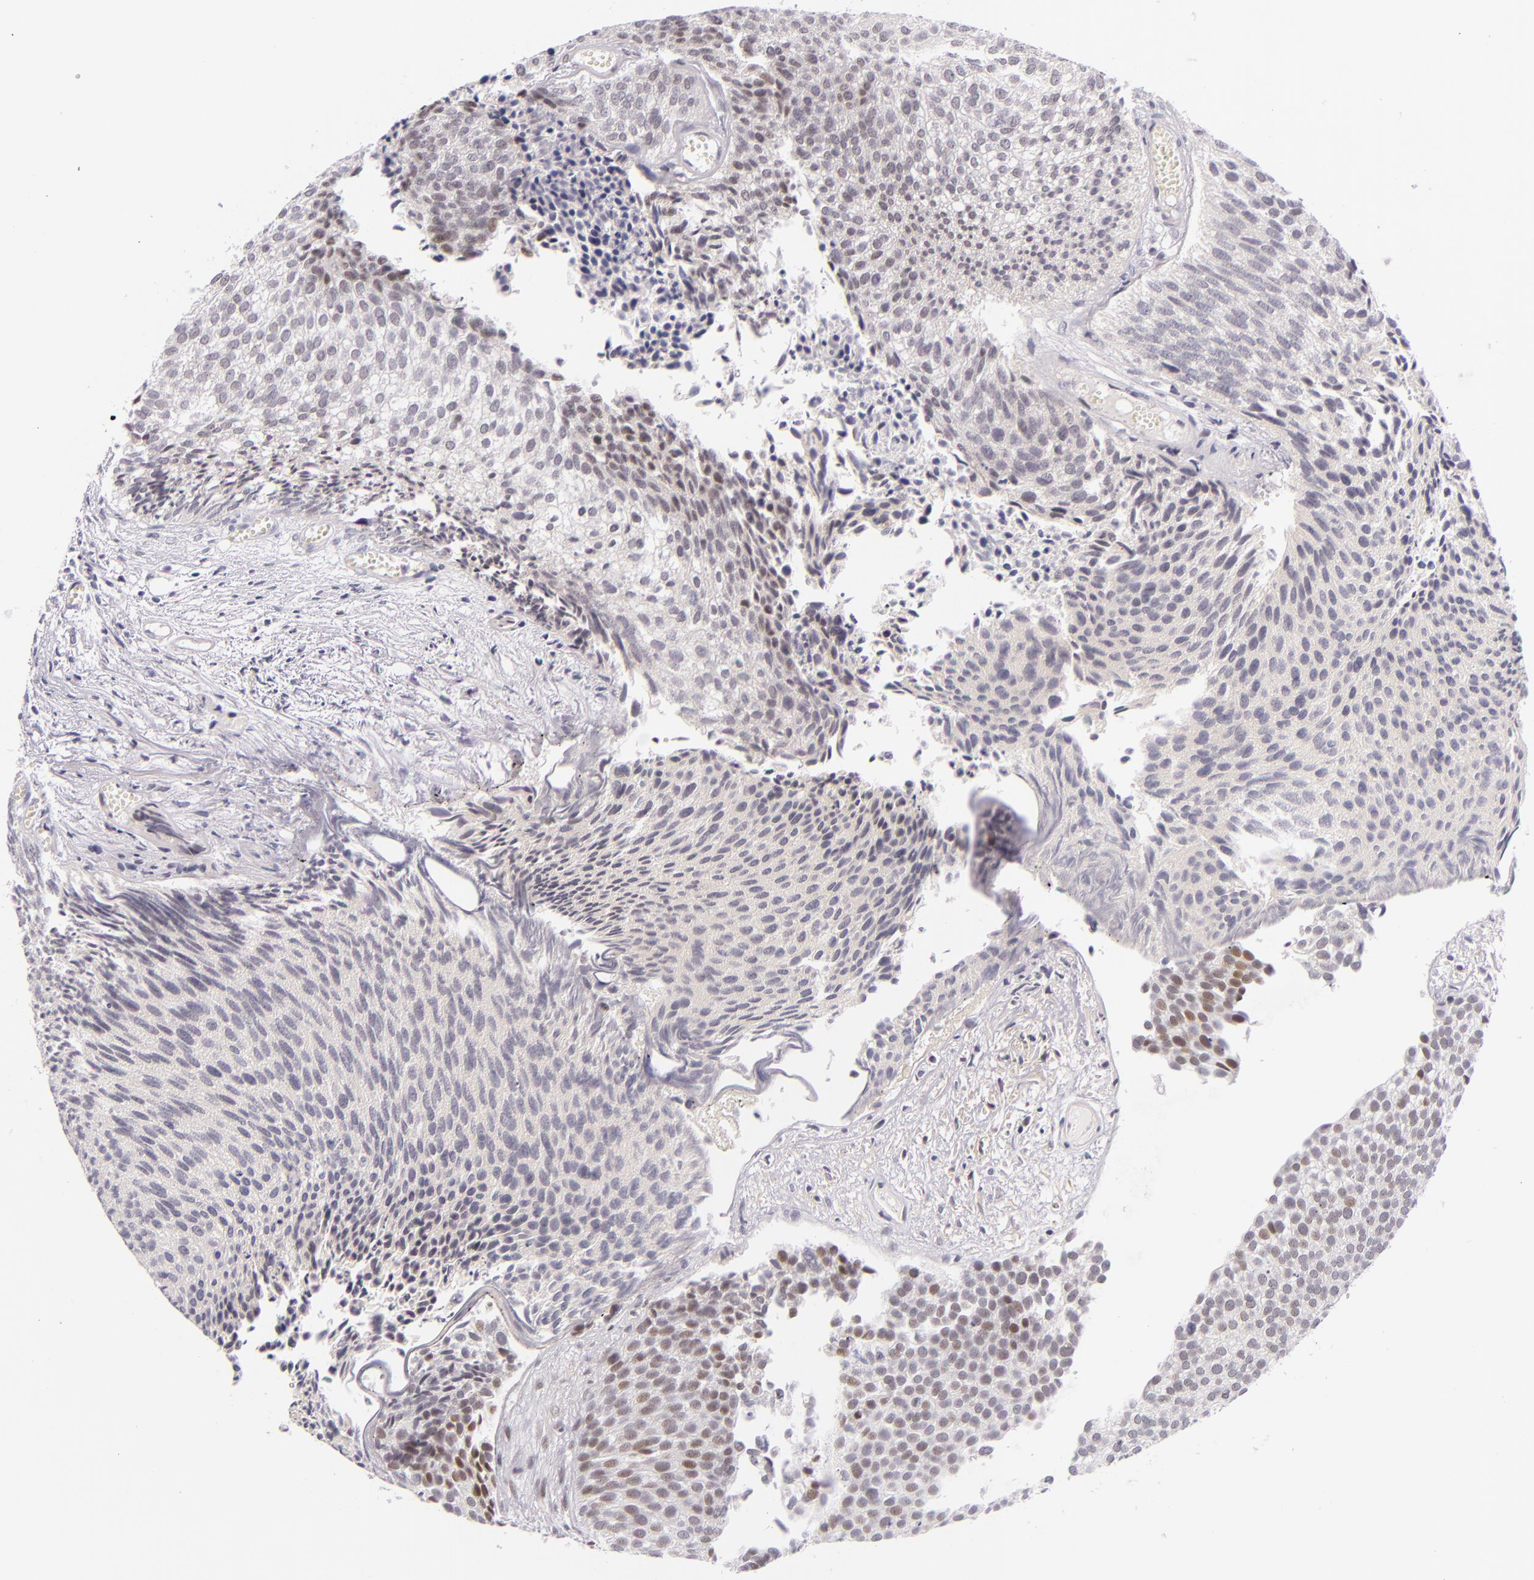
{"staining": {"intensity": "negative", "quantity": "none", "location": "none"}, "tissue": "urothelial cancer", "cell_type": "Tumor cells", "image_type": "cancer", "snomed": [{"axis": "morphology", "description": "Urothelial carcinoma, Low grade"}, {"axis": "topography", "description": "Urinary bladder"}], "caption": "Urothelial carcinoma (low-grade) was stained to show a protein in brown. There is no significant expression in tumor cells. The staining is performed using DAB (3,3'-diaminobenzidine) brown chromogen with nuclei counter-stained in using hematoxylin.", "gene": "BCL3", "patient": {"sex": "male", "age": 84}}